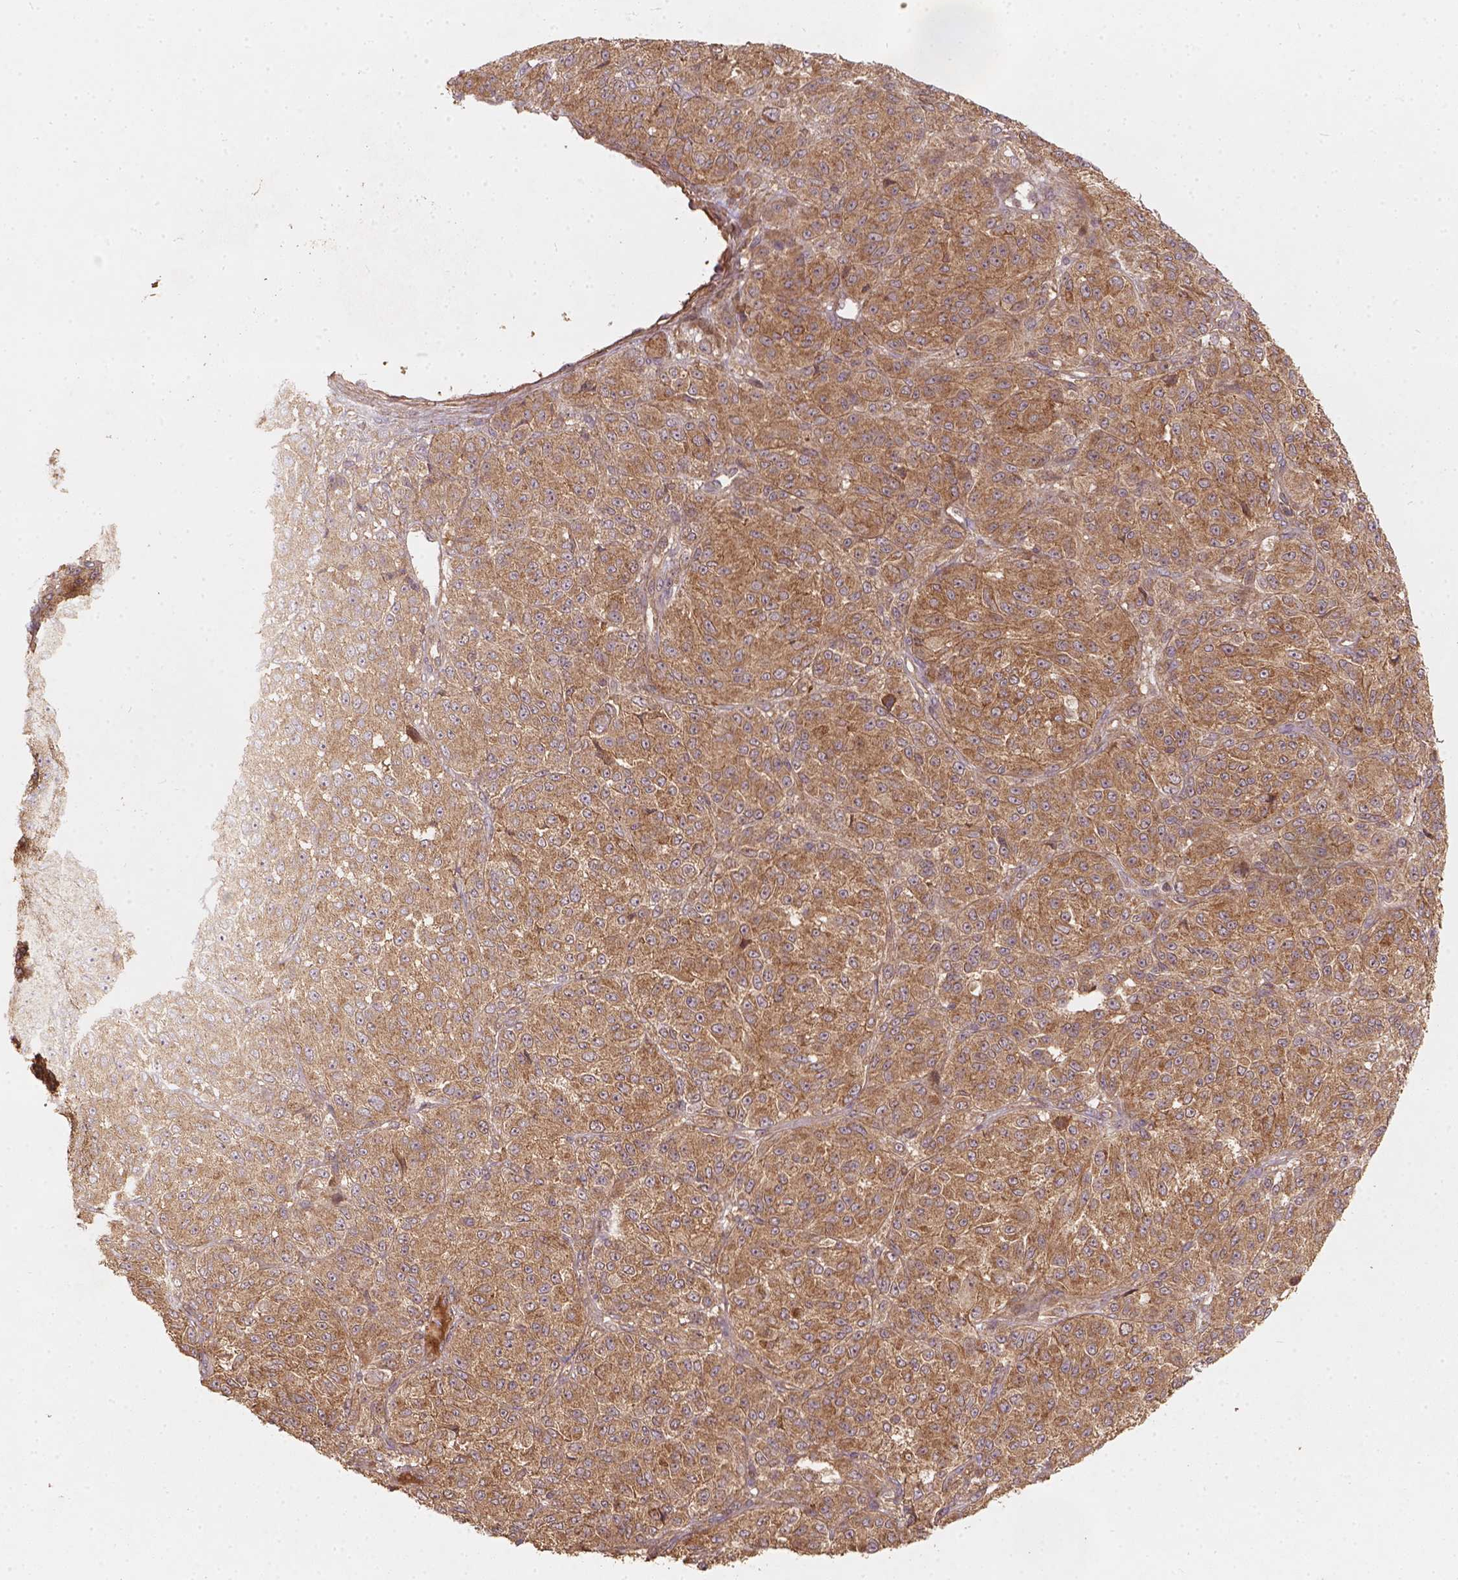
{"staining": {"intensity": "moderate", "quantity": ">75%", "location": "cytoplasmic/membranous"}, "tissue": "melanoma", "cell_type": "Tumor cells", "image_type": "cancer", "snomed": [{"axis": "morphology", "description": "Malignant melanoma, Metastatic site"}, {"axis": "topography", "description": "Brain"}], "caption": "Malignant melanoma (metastatic site) stained with IHC demonstrates moderate cytoplasmic/membranous staining in approximately >75% of tumor cells.", "gene": "XPR1", "patient": {"sex": "female", "age": 56}}